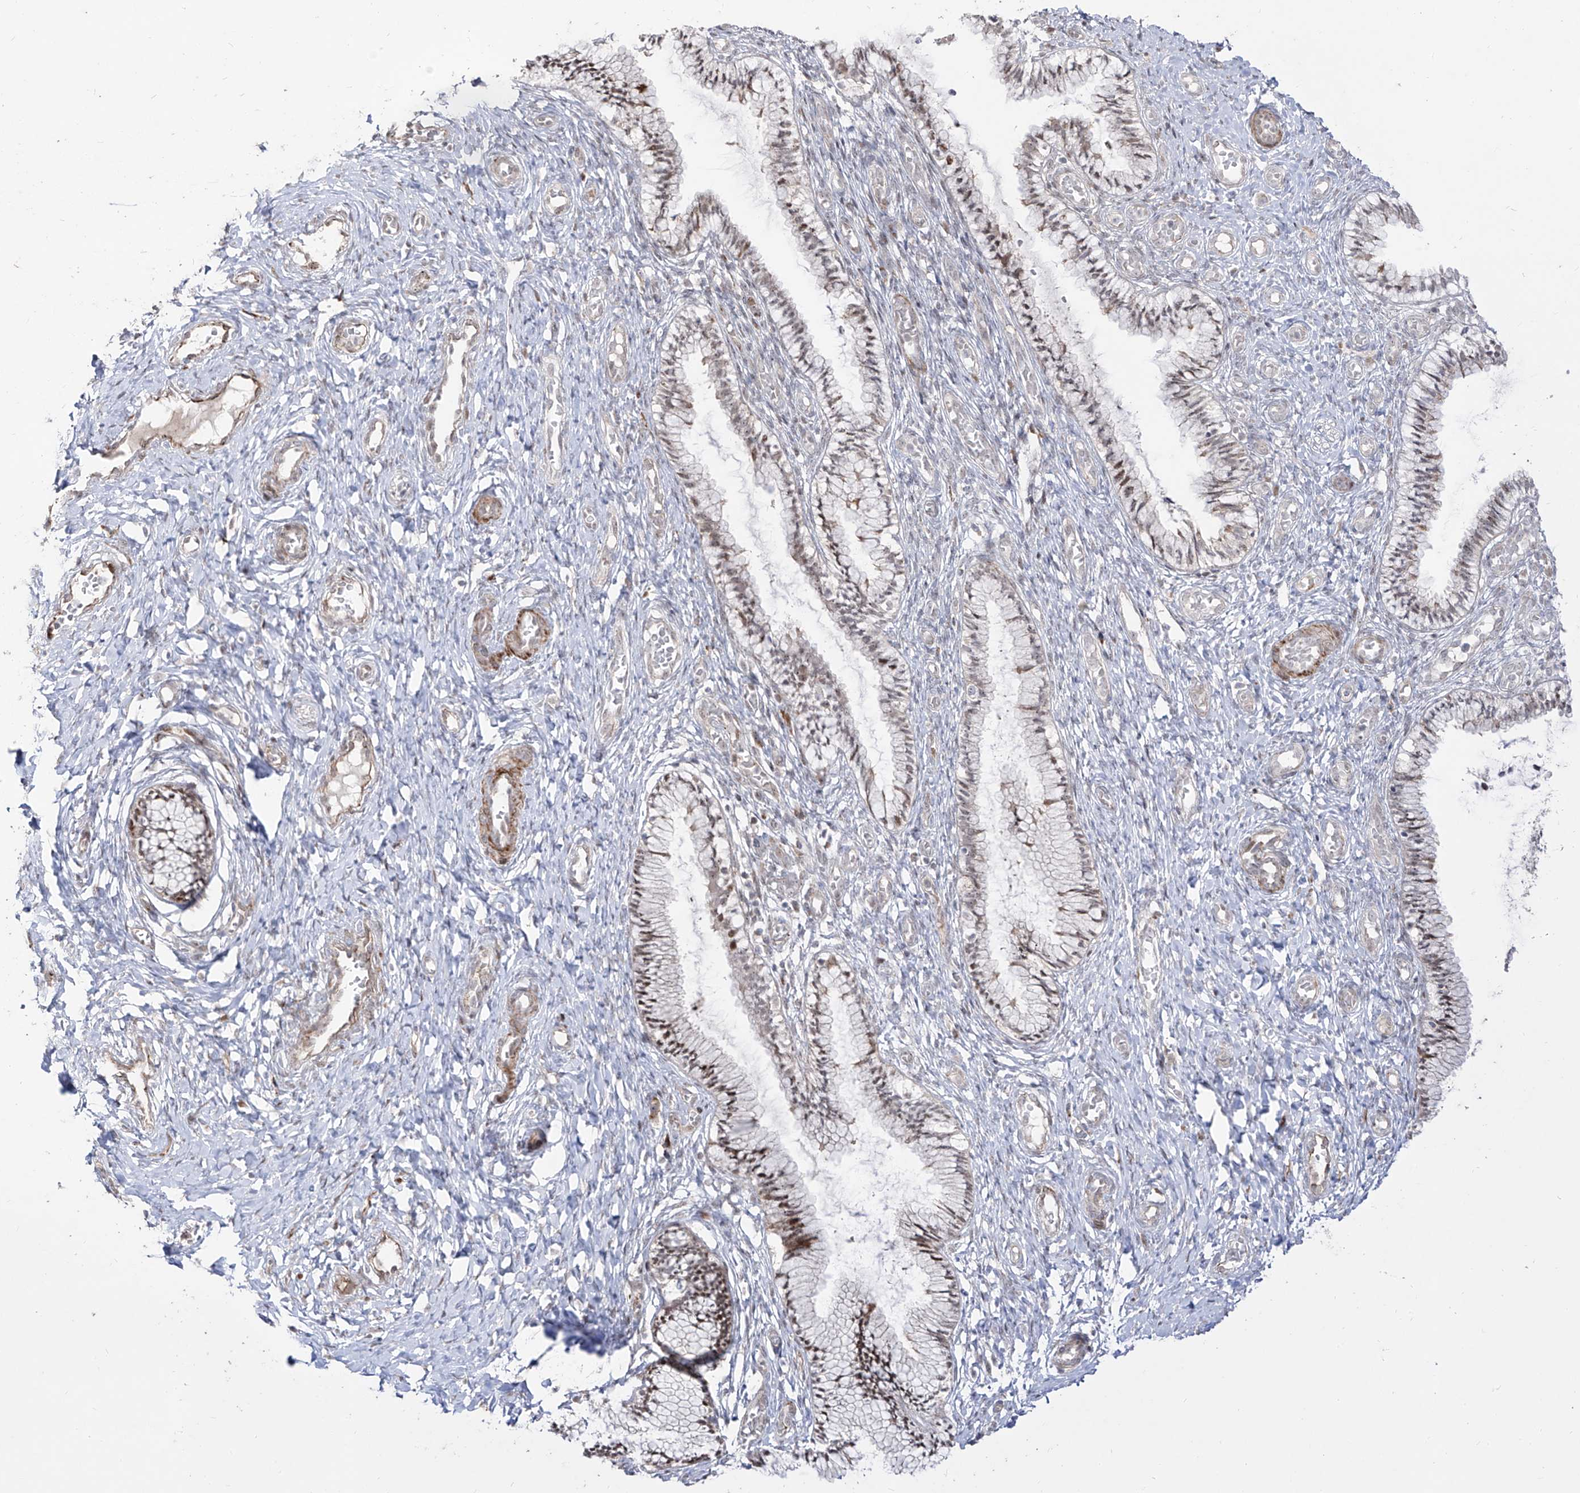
{"staining": {"intensity": "weak", "quantity": "25%-75%", "location": "nuclear"}, "tissue": "cervix", "cell_type": "Glandular cells", "image_type": "normal", "snomed": [{"axis": "morphology", "description": "Normal tissue, NOS"}, {"axis": "topography", "description": "Cervix"}], "caption": "Benign cervix was stained to show a protein in brown. There is low levels of weak nuclear staining in about 25%-75% of glandular cells.", "gene": "ZNF180", "patient": {"sex": "female", "age": 27}}